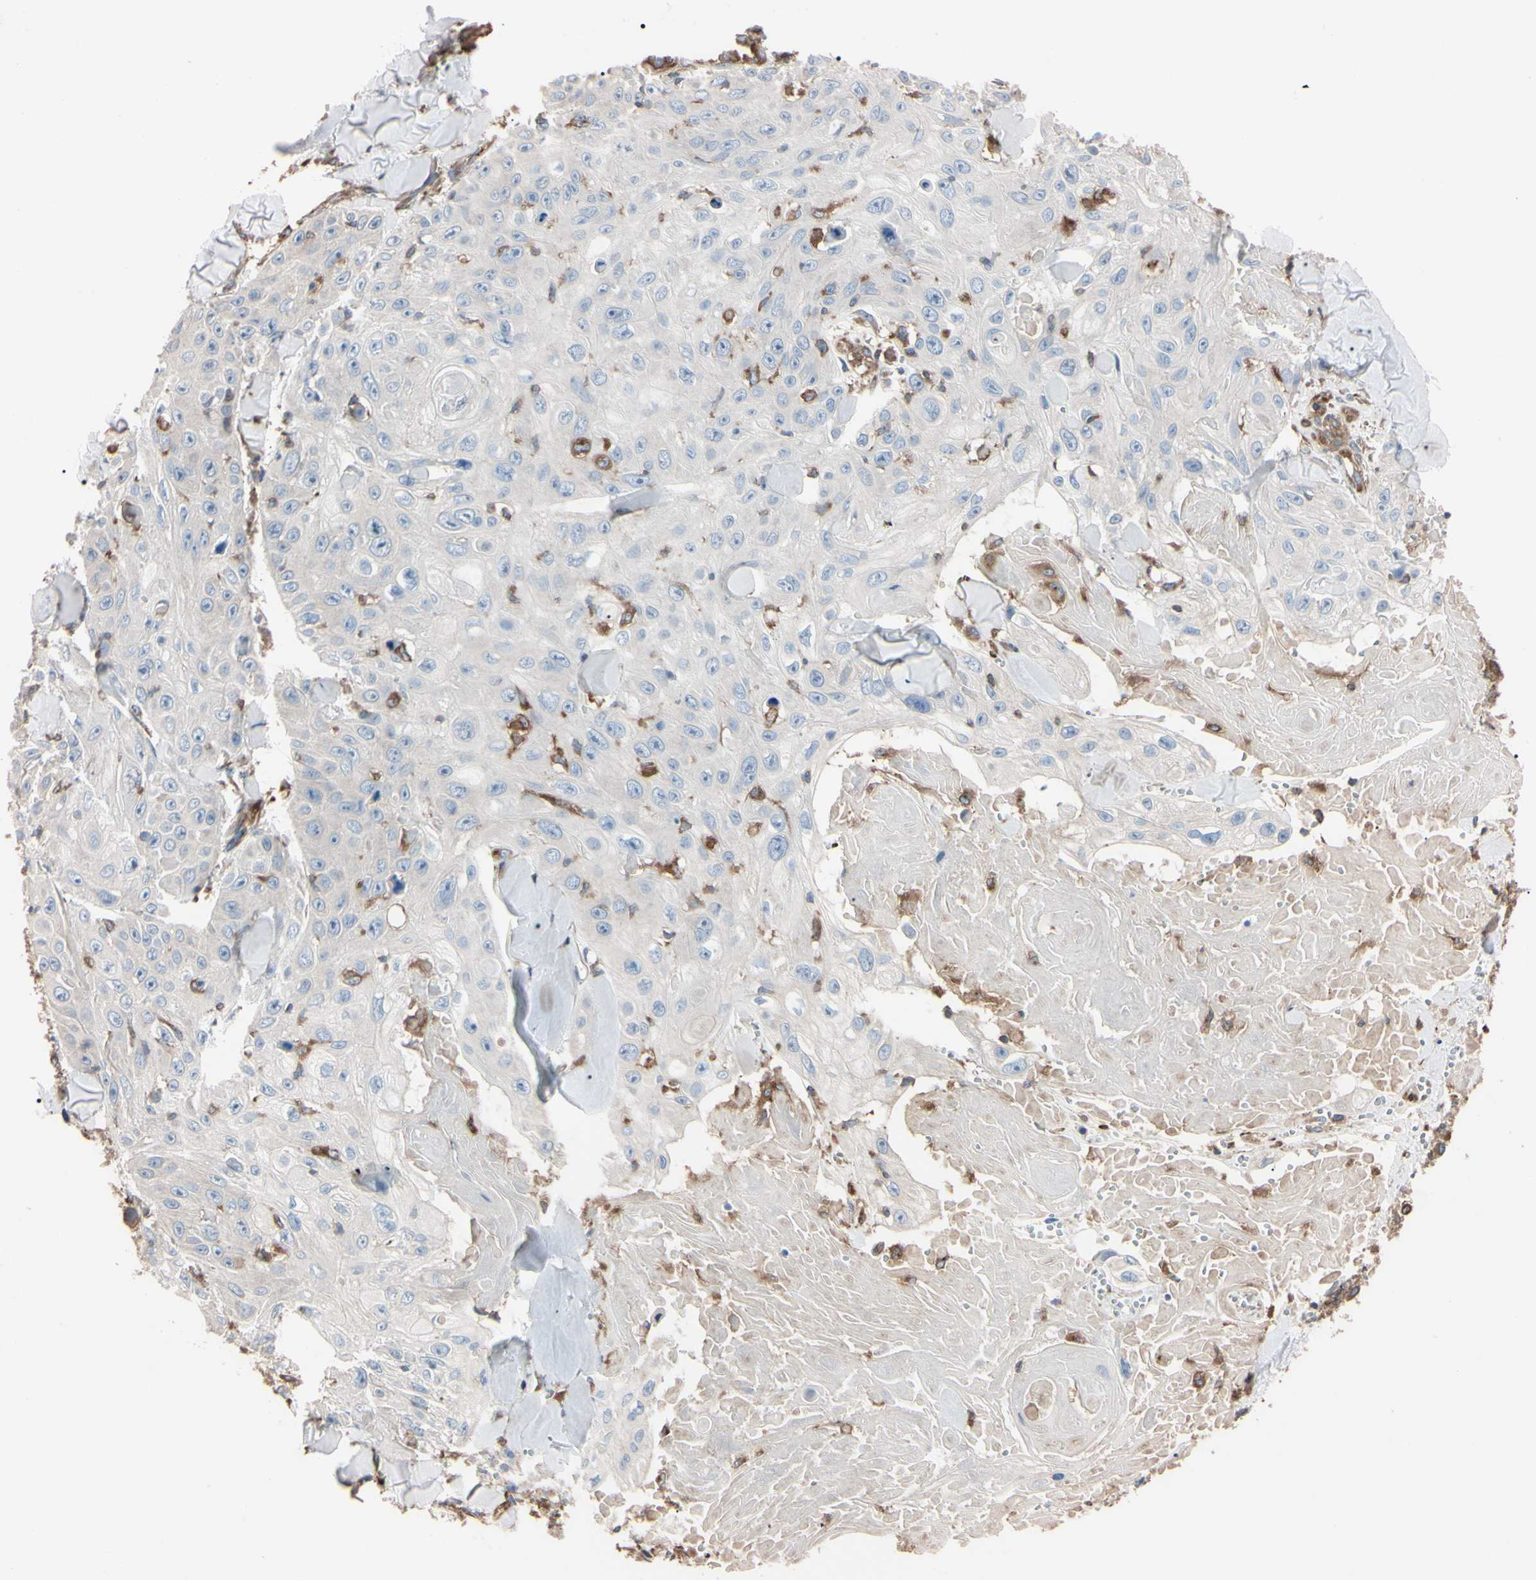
{"staining": {"intensity": "weak", "quantity": ">75%", "location": "cytoplasmic/membranous"}, "tissue": "skin cancer", "cell_type": "Tumor cells", "image_type": "cancer", "snomed": [{"axis": "morphology", "description": "Squamous cell carcinoma, NOS"}, {"axis": "topography", "description": "Skin"}], "caption": "Brown immunohistochemical staining in skin cancer (squamous cell carcinoma) displays weak cytoplasmic/membranous staining in about >75% of tumor cells. The staining is performed using DAB (3,3'-diaminobenzidine) brown chromogen to label protein expression. The nuclei are counter-stained blue using hematoxylin.", "gene": "PRKACA", "patient": {"sex": "male", "age": 86}}